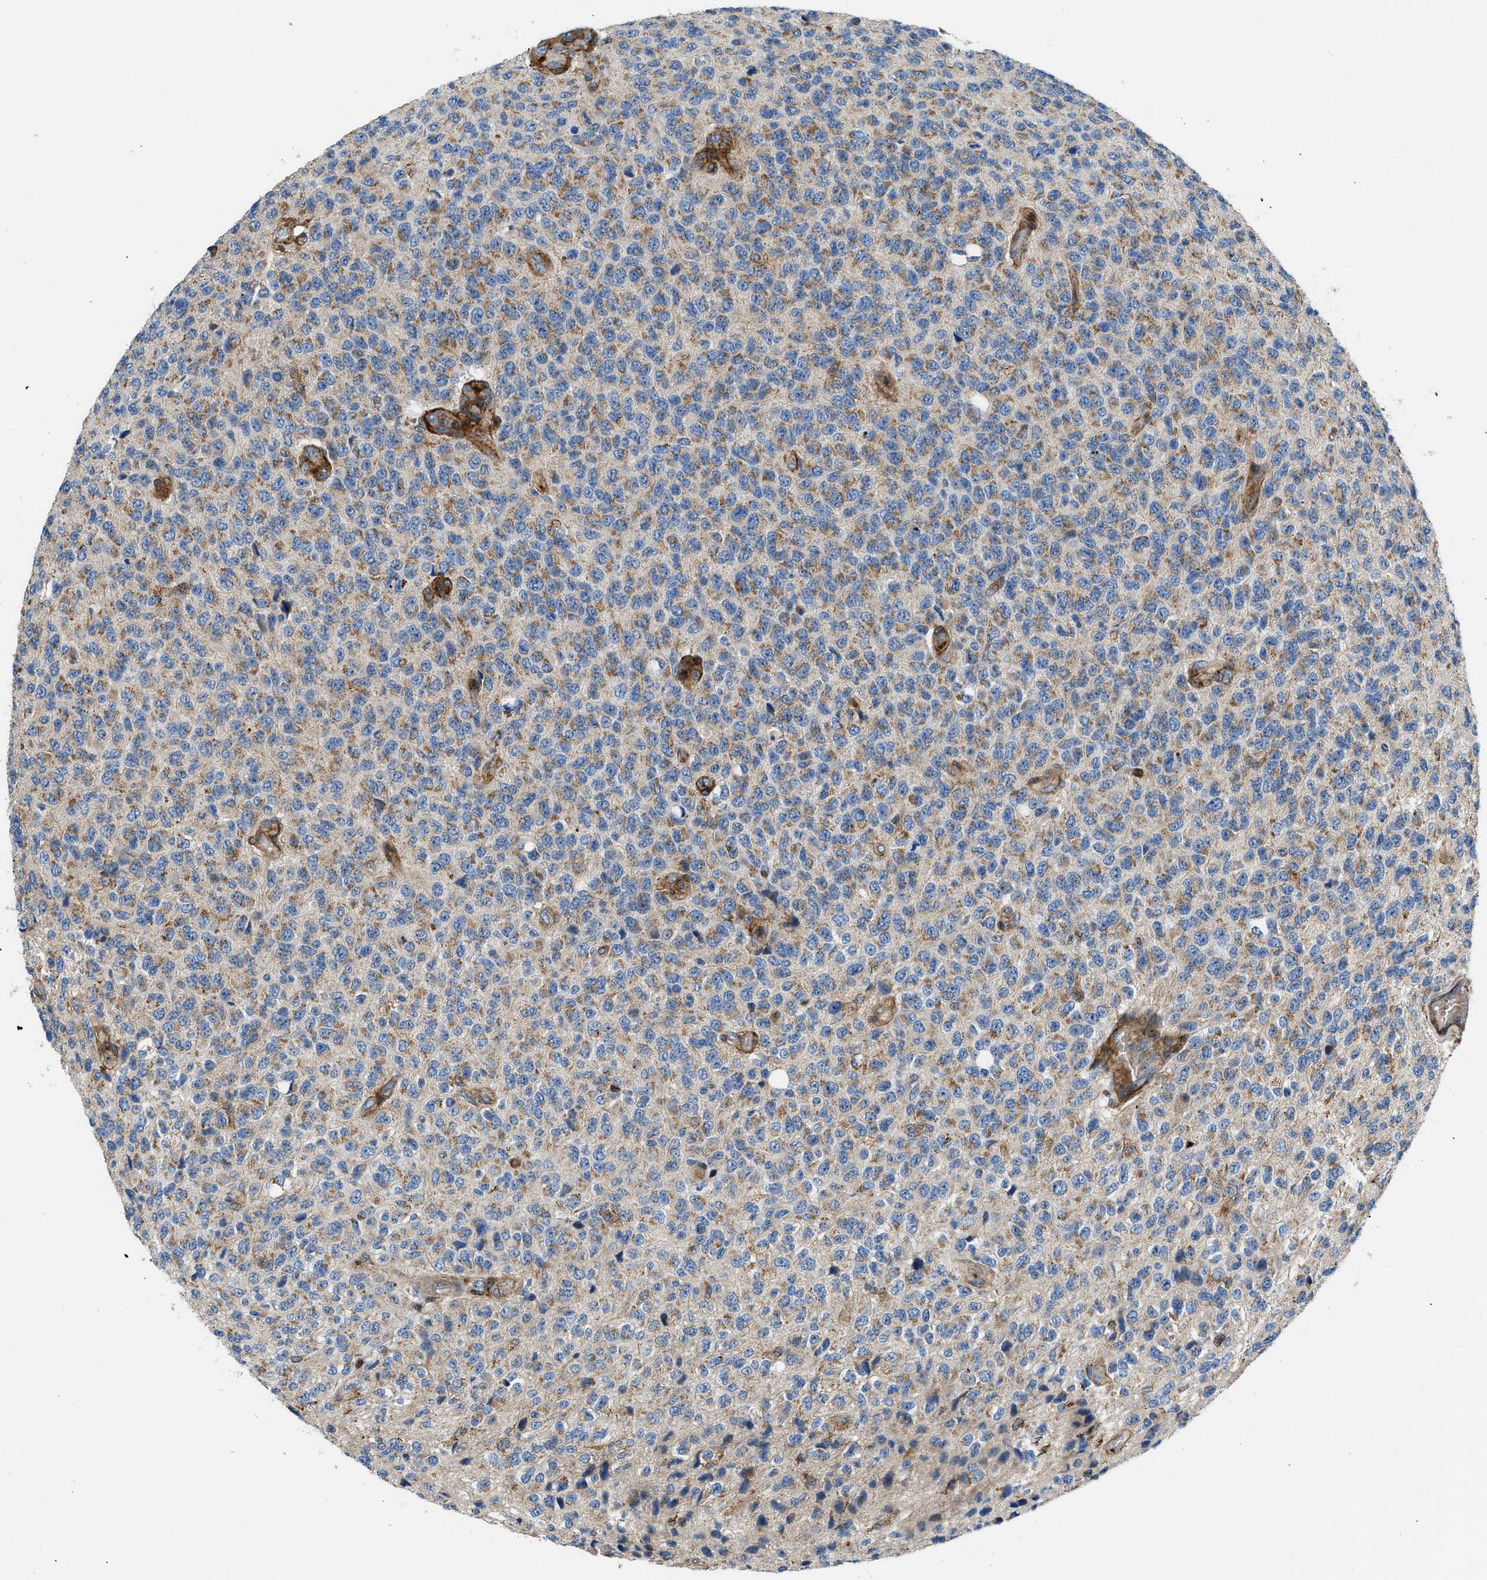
{"staining": {"intensity": "moderate", "quantity": "25%-75%", "location": "cytoplasmic/membranous"}, "tissue": "glioma", "cell_type": "Tumor cells", "image_type": "cancer", "snomed": [{"axis": "morphology", "description": "Glioma, malignant, High grade"}, {"axis": "topography", "description": "pancreas cauda"}], "caption": "Protein staining reveals moderate cytoplasmic/membranous expression in about 25%-75% of tumor cells in high-grade glioma (malignant). (DAB (3,3'-diaminobenzidine) IHC with brightfield microscopy, high magnification).", "gene": "DHODH", "patient": {"sex": "male", "age": 60}}